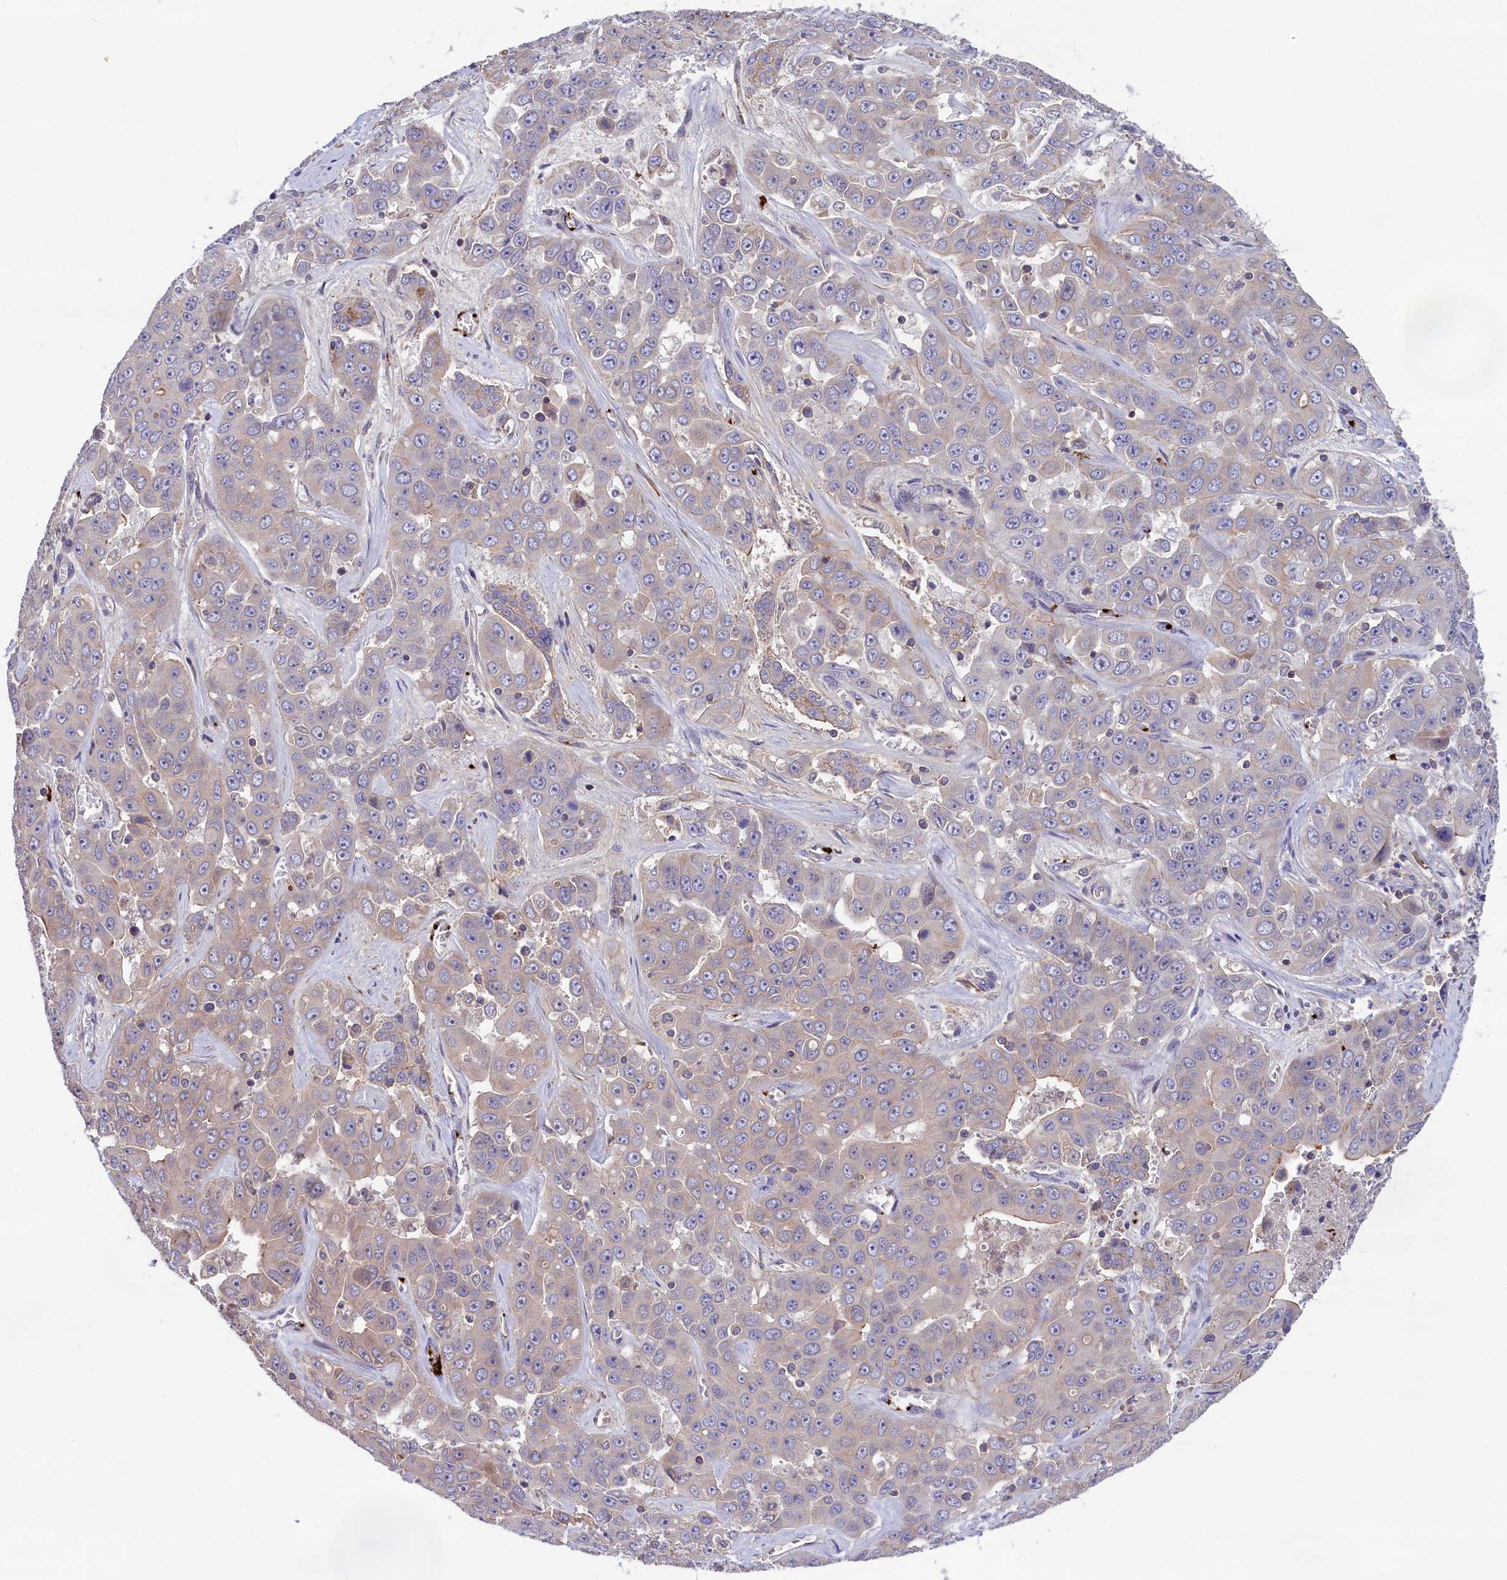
{"staining": {"intensity": "weak", "quantity": ">75%", "location": "cytoplasmic/membranous"}, "tissue": "liver cancer", "cell_type": "Tumor cells", "image_type": "cancer", "snomed": [{"axis": "morphology", "description": "Cholangiocarcinoma"}, {"axis": "topography", "description": "Liver"}], "caption": "Brown immunohistochemical staining in human liver cancer shows weak cytoplasmic/membranous positivity in about >75% of tumor cells. Immunohistochemistry (ihc) stains the protein of interest in brown and the nuclei are stained blue.", "gene": "HEATR3", "patient": {"sex": "female", "age": 52}}